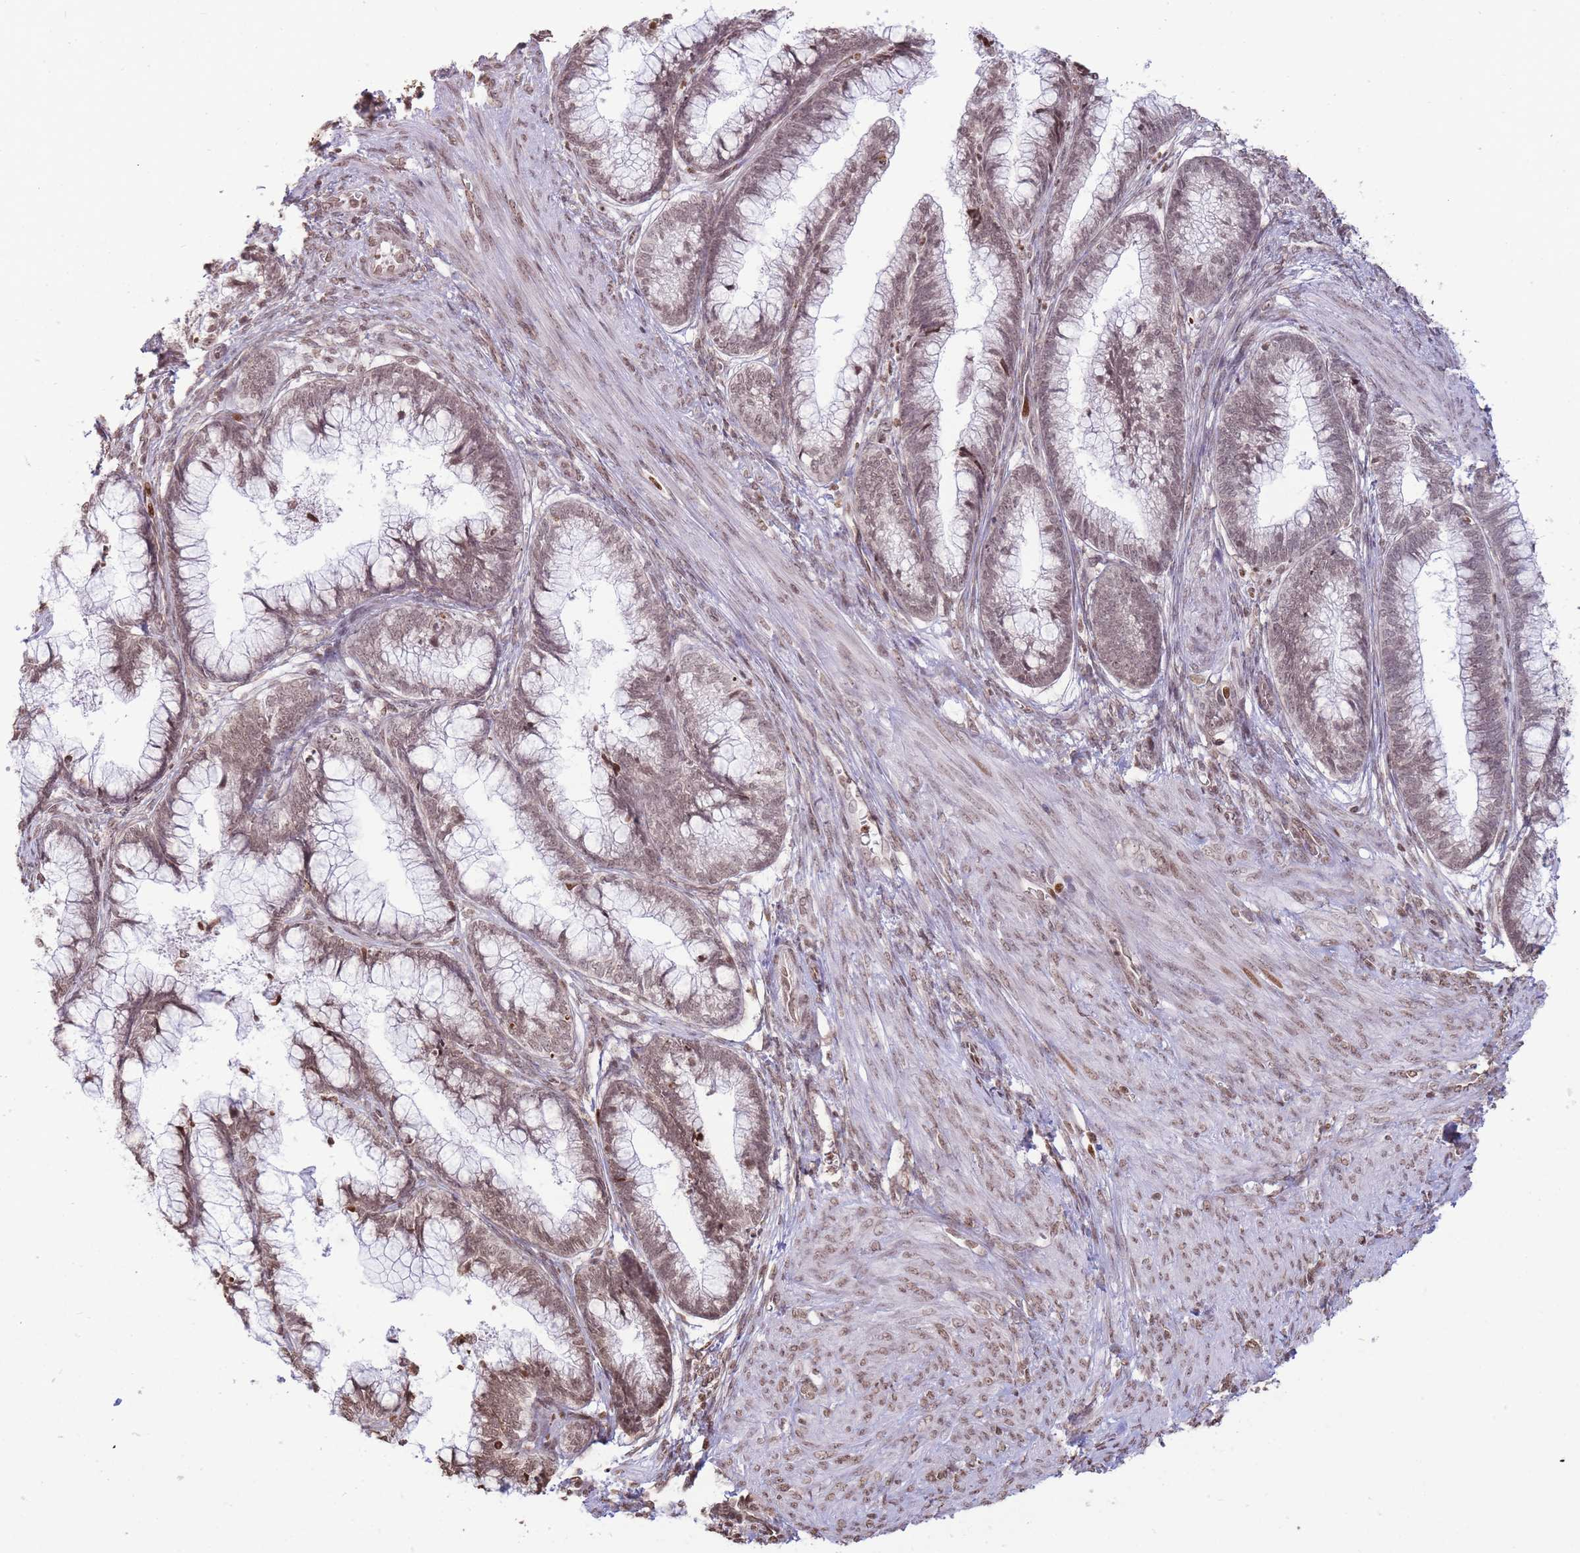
{"staining": {"intensity": "weak", "quantity": ">75%", "location": "nuclear"}, "tissue": "cervical cancer", "cell_type": "Tumor cells", "image_type": "cancer", "snomed": [{"axis": "morphology", "description": "Adenocarcinoma, NOS"}, {"axis": "topography", "description": "Cervix"}], "caption": "Immunohistochemistry (IHC) (DAB) staining of adenocarcinoma (cervical) shows weak nuclear protein staining in about >75% of tumor cells. (Stains: DAB (3,3'-diaminobenzidine) in brown, nuclei in blue, Microscopy: brightfield microscopy at high magnification).", "gene": "SHISAL1", "patient": {"sex": "female", "age": 44}}